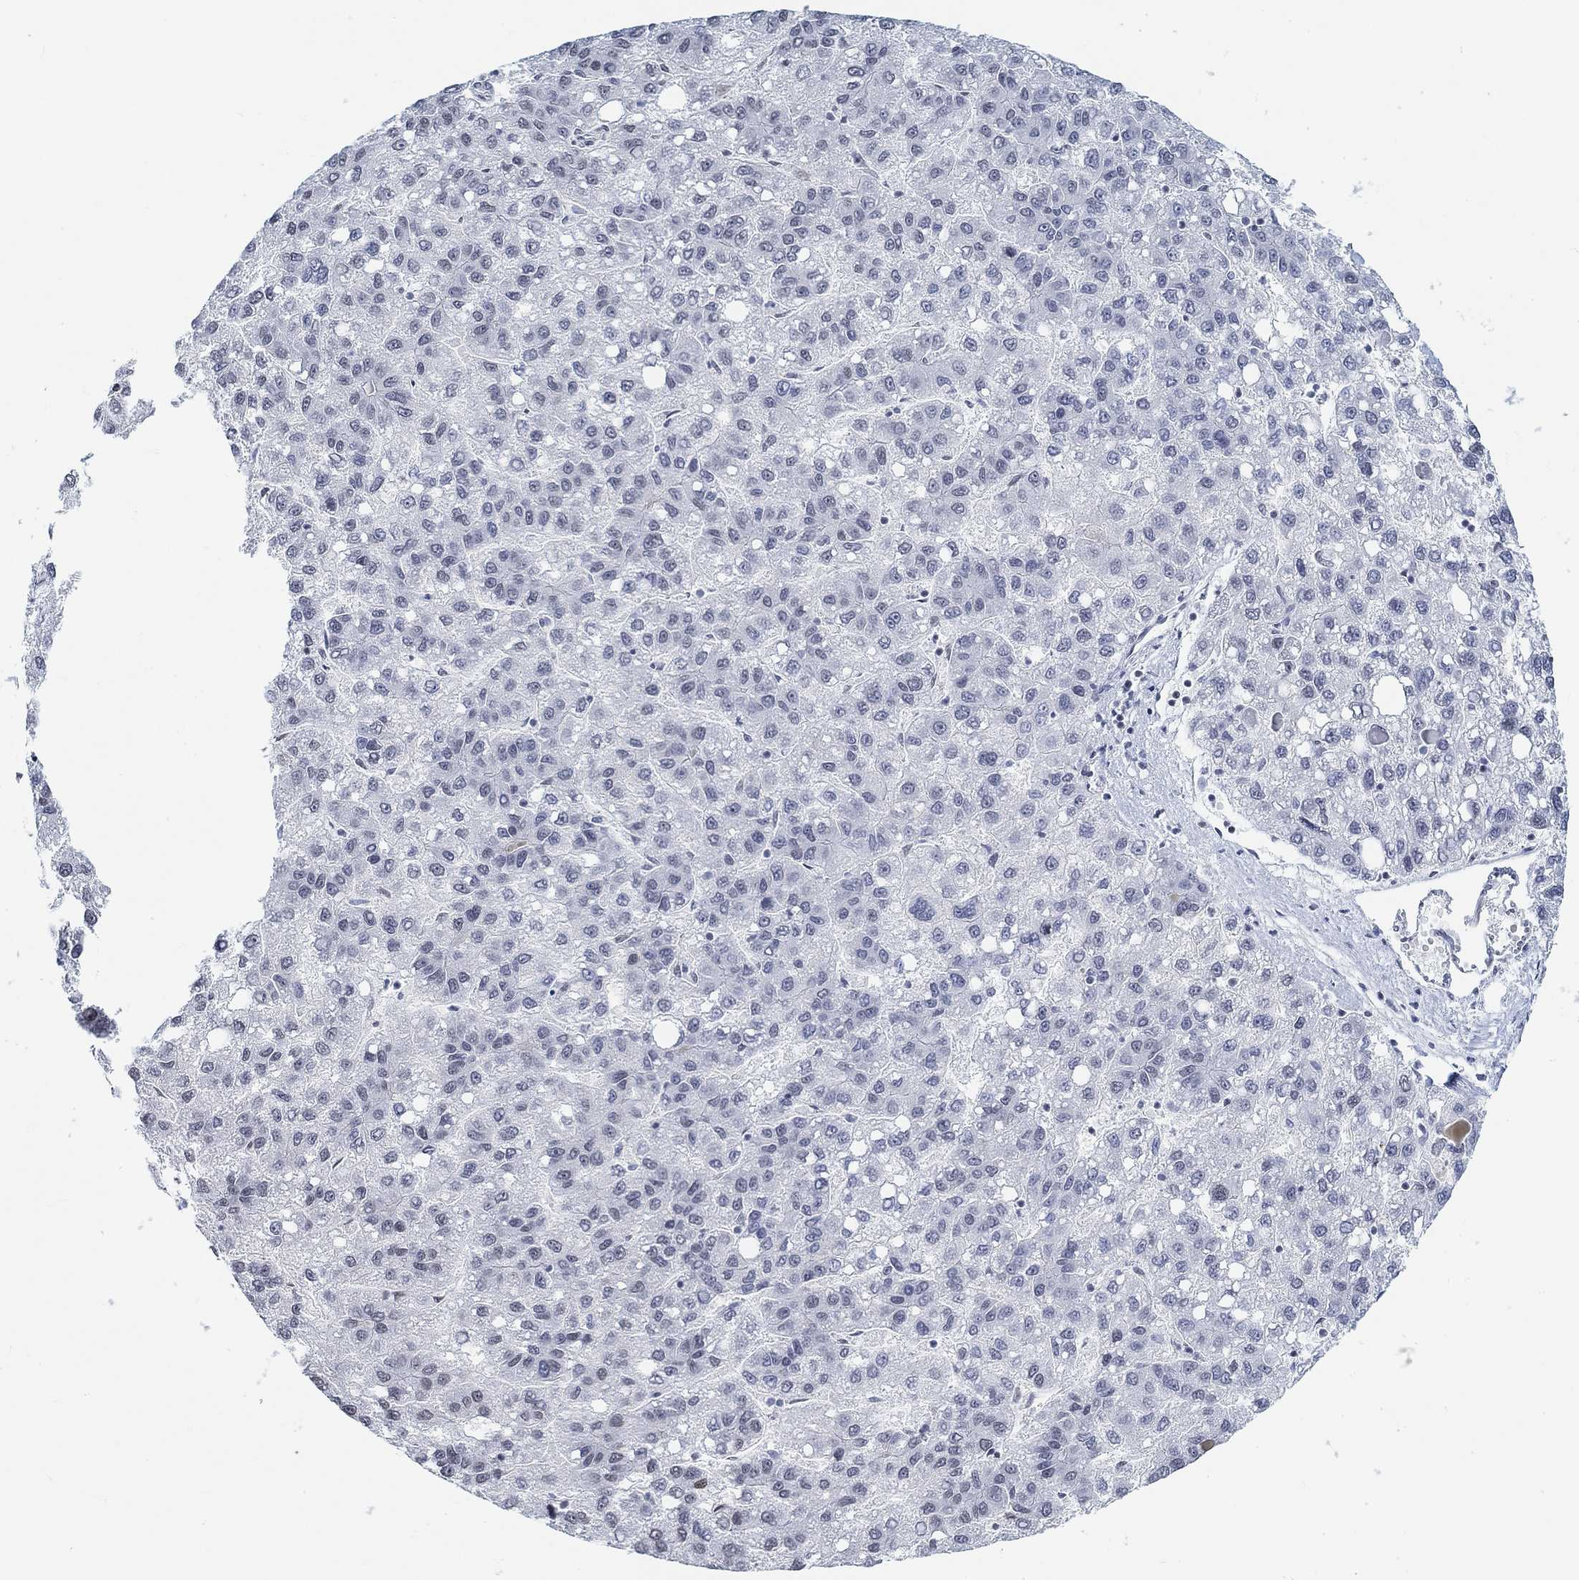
{"staining": {"intensity": "negative", "quantity": "none", "location": "none"}, "tissue": "liver cancer", "cell_type": "Tumor cells", "image_type": "cancer", "snomed": [{"axis": "morphology", "description": "Carcinoma, Hepatocellular, NOS"}, {"axis": "topography", "description": "Liver"}], "caption": "Histopathology image shows no protein expression in tumor cells of liver hepatocellular carcinoma tissue.", "gene": "PURG", "patient": {"sex": "female", "age": 82}}